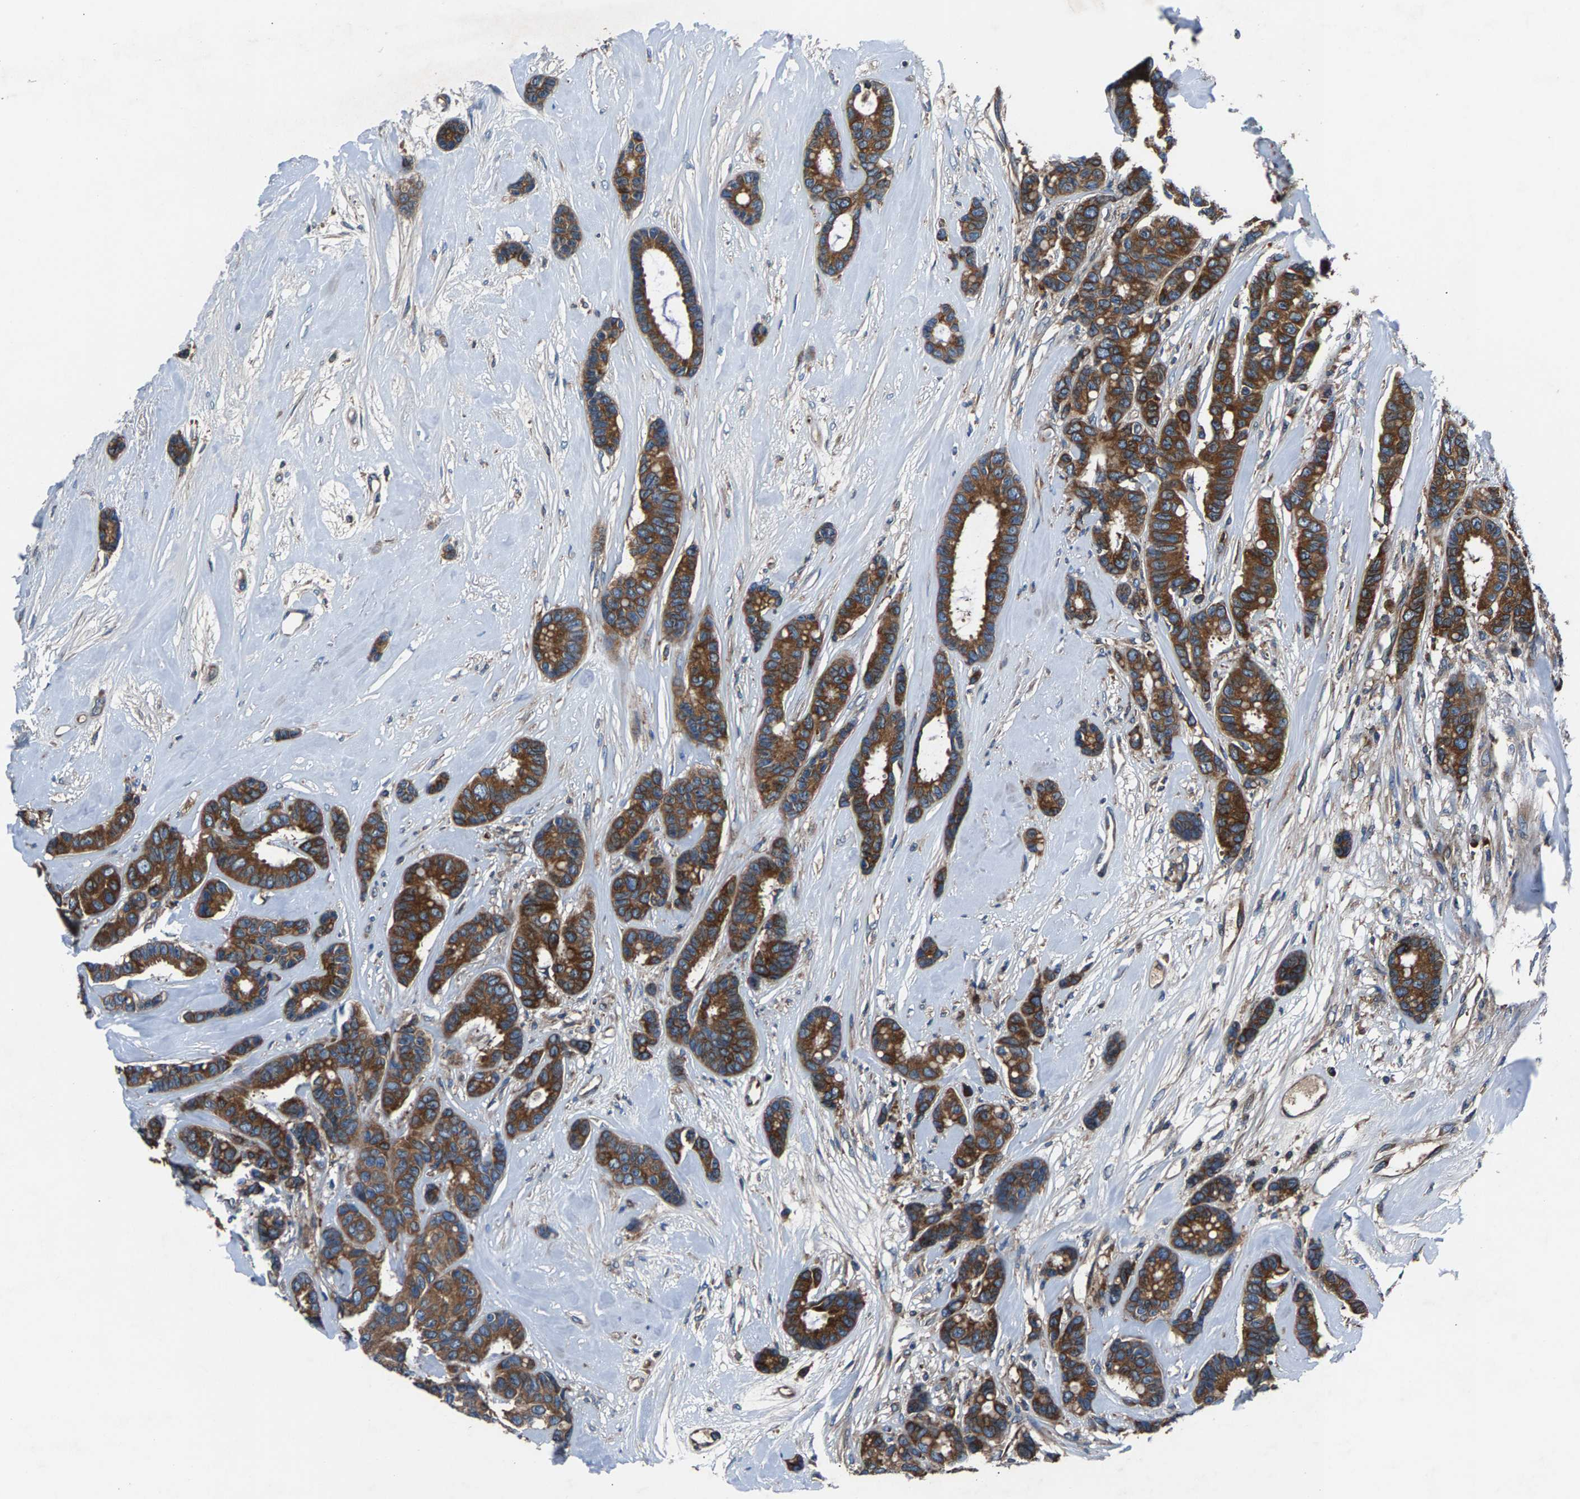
{"staining": {"intensity": "strong", "quantity": ">75%", "location": "cytoplasmic/membranous"}, "tissue": "breast cancer", "cell_type": "Tumor cells", "image_type": "cancer", "snomed": [{"axis": "morphology", "description": "Duct carcinoma"}, {"axis": "topography", "description": "Breast"}], "caption": "A high amount of strong cytoplasmic/membranous expression is seen in approximately >75% of tumor cells in breast cancer tissue.", "gene": "LPCAT1", "patient": {"sex": "female", "age": 87}}